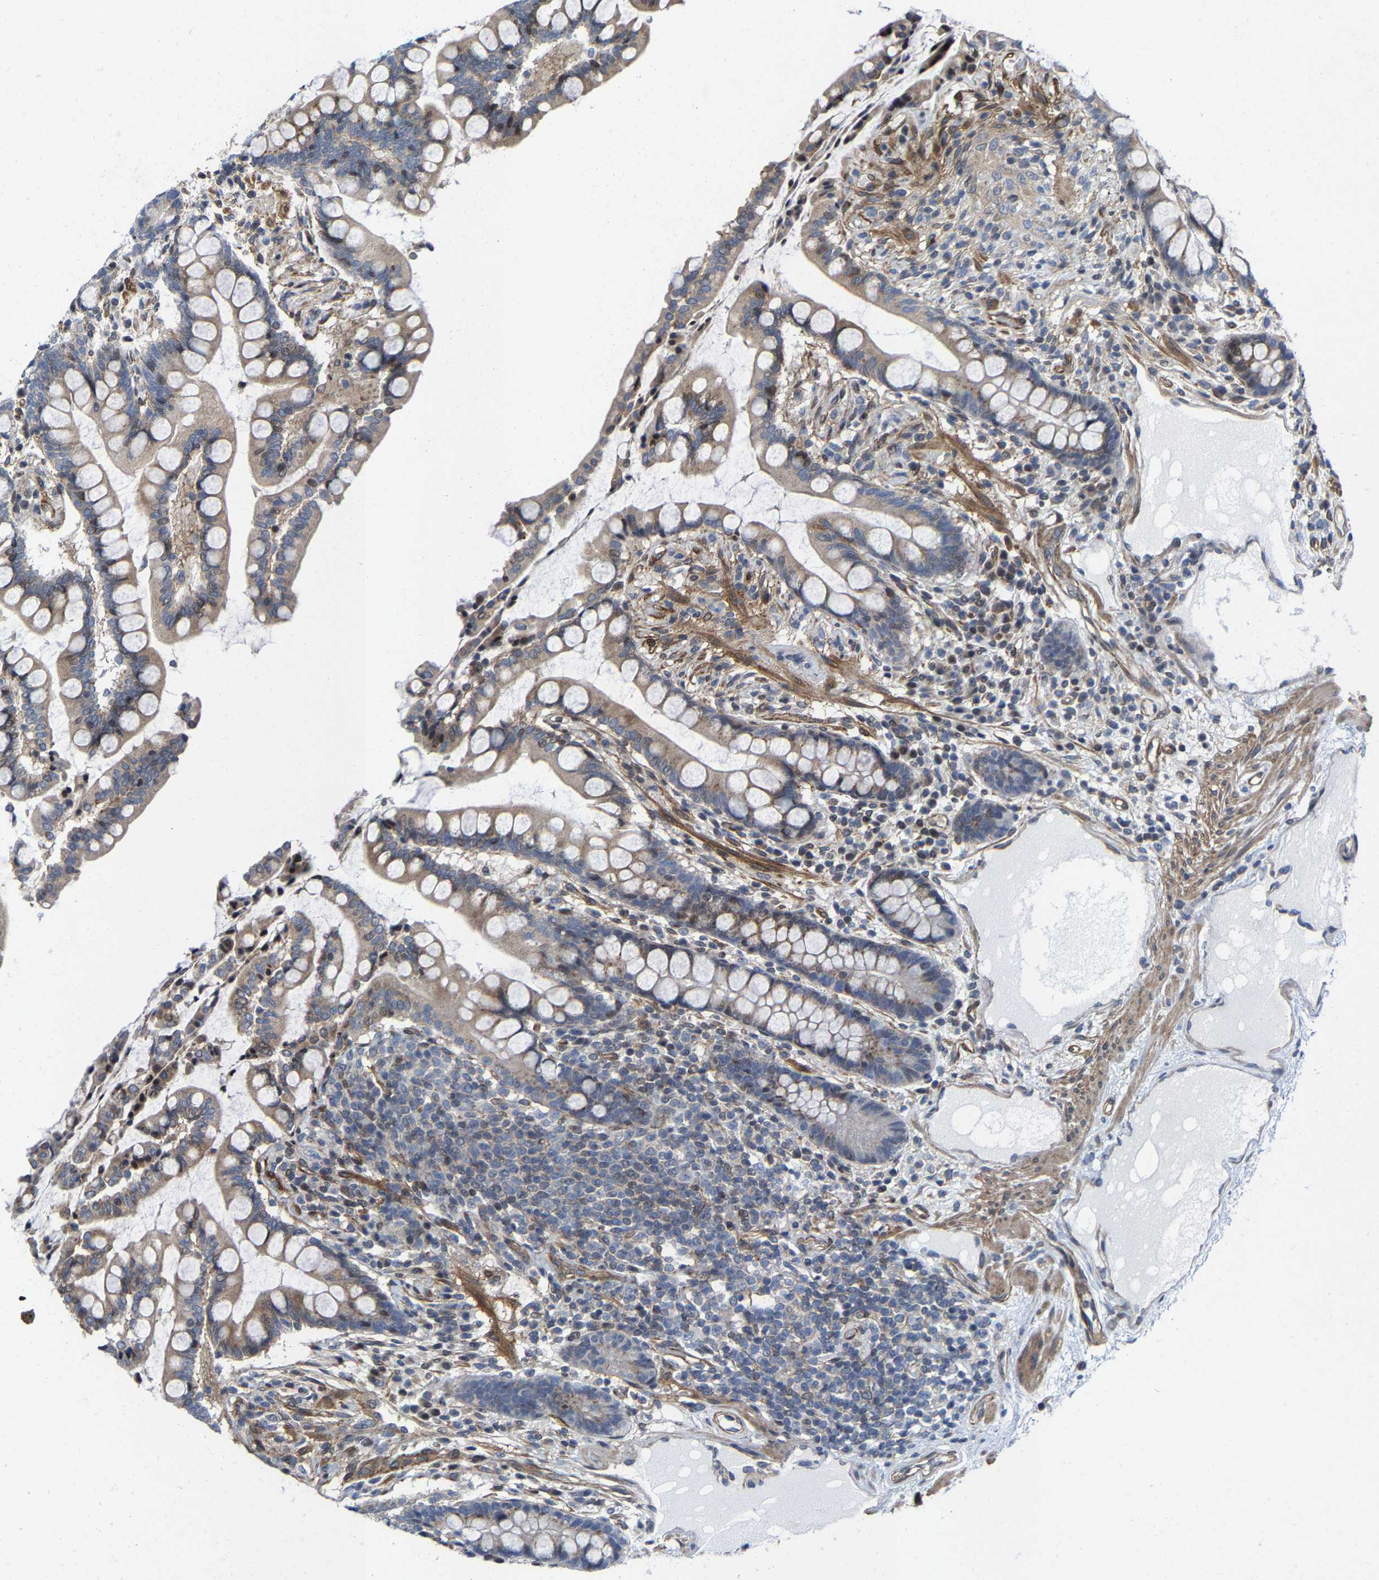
{"staining": {"intensity": "weak", "quantity": ">75%", "location": "cytoplasmic/membranous"}, "tissue": "colon", "cell_type": "Endothelial cells", "image_type": "normal", "snomed": [{"axis": "morphology", "description": "Normal tissue, NOS"}, {"axis": "topography", "description": "Colon"}], "caption": "A low amount of weak cytoplasmic/membranous staining is identified in approximately >75% of endothelial cells in normal colon. (brown staining indicates protein expression, while blue staining denotes nuclei).", "gene": "TGFB1I1", "patient": {"sex": "male", "age": 73}}